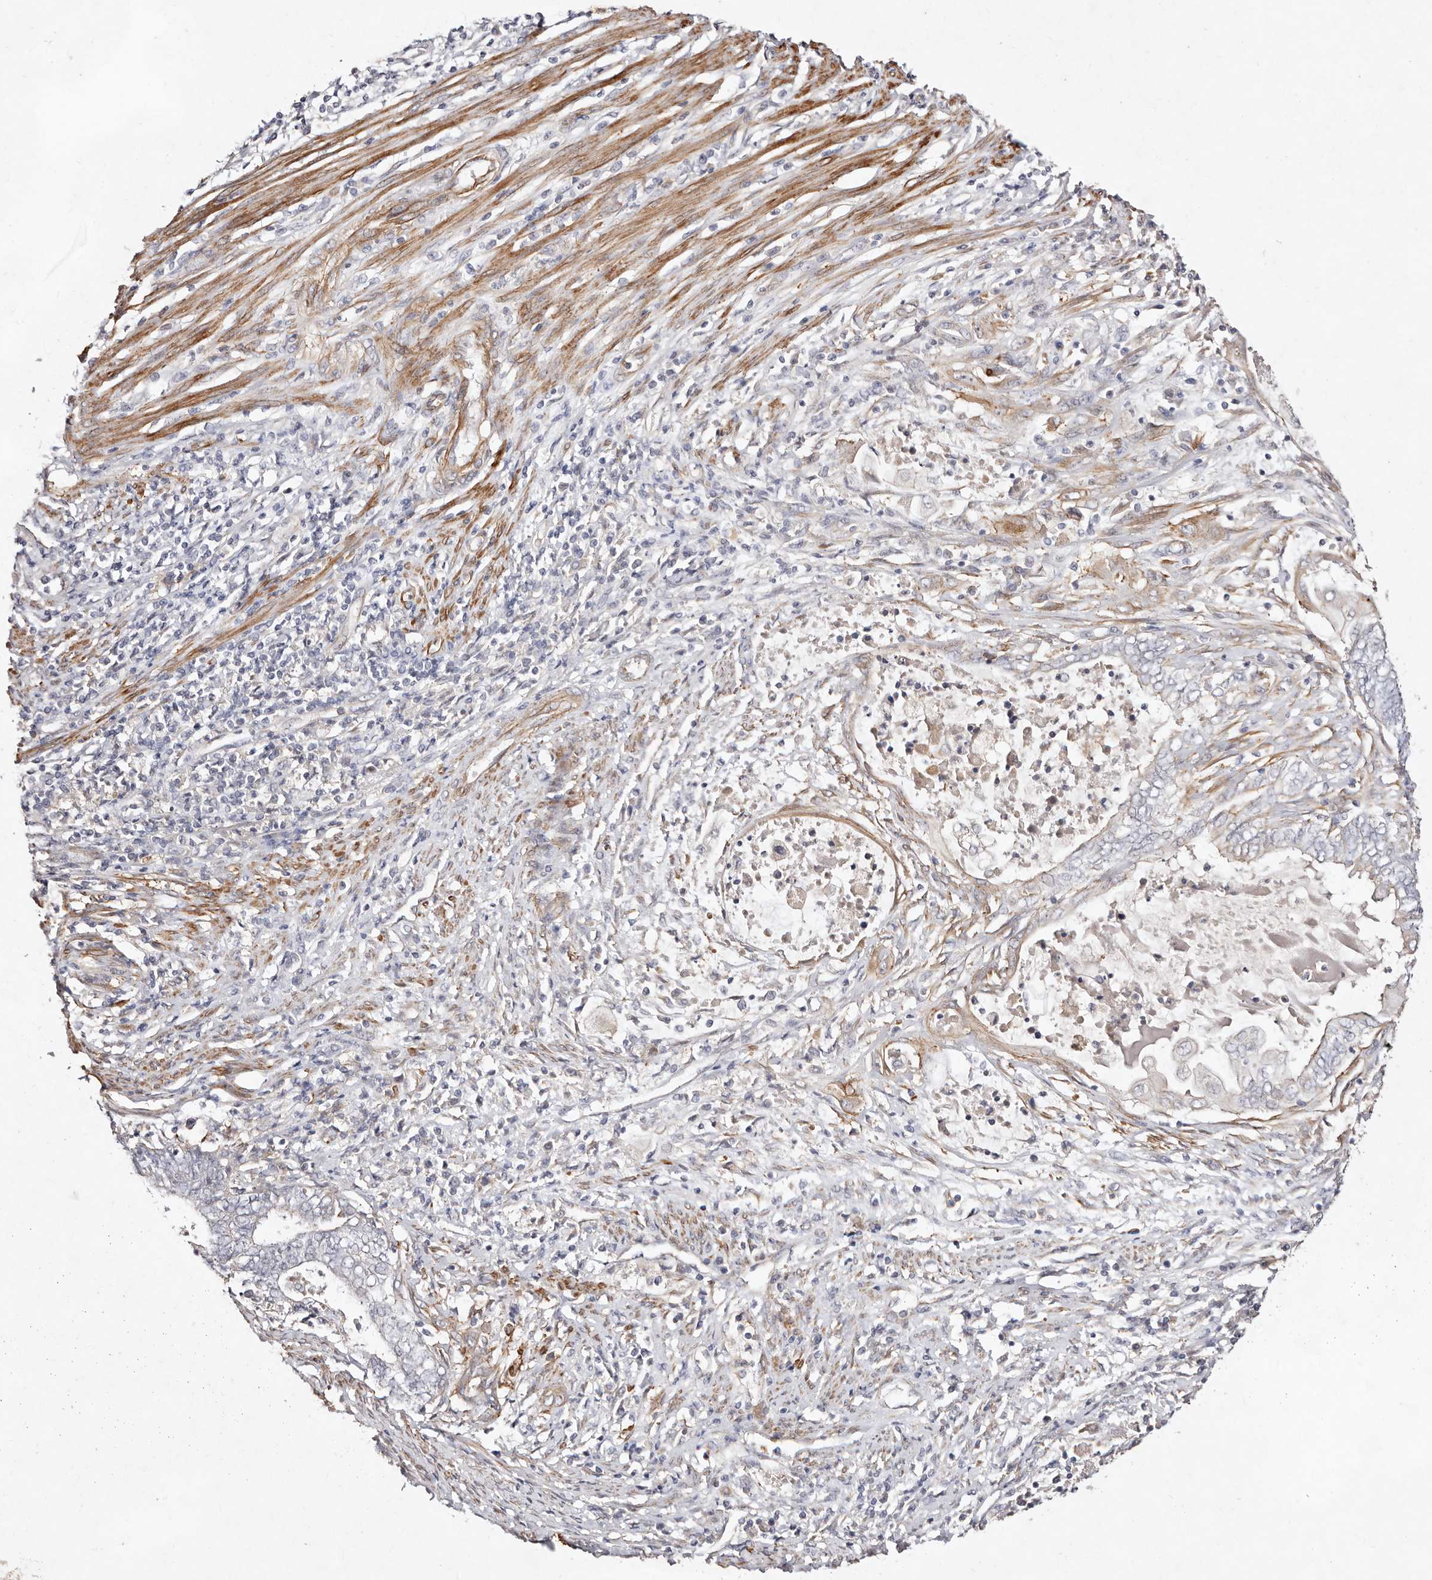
{"staining": {"intensity": "weak", "quantity": "<25%", "location": "cytoplasmic/membranous"}, "tissue": "endometrial cancer", "cell_type": "Tumor cells", "image_type": "cancer", "snomed": [{"axis": "morphology", "description": "Adenocarcinoma, NOS"}, {"axis": "topography", "description": "Uterus"}, {"axis": "topography", "description": "Endometrium"}], "caption": "A high-resolution image shows immunohistochemistry (IHC) staining of endometrial cancer (adenocarcinoma), which shows no significant expression in tumor cells.", "gene": "MTMR11", "patient": {"sex": "female", "age": 70}}